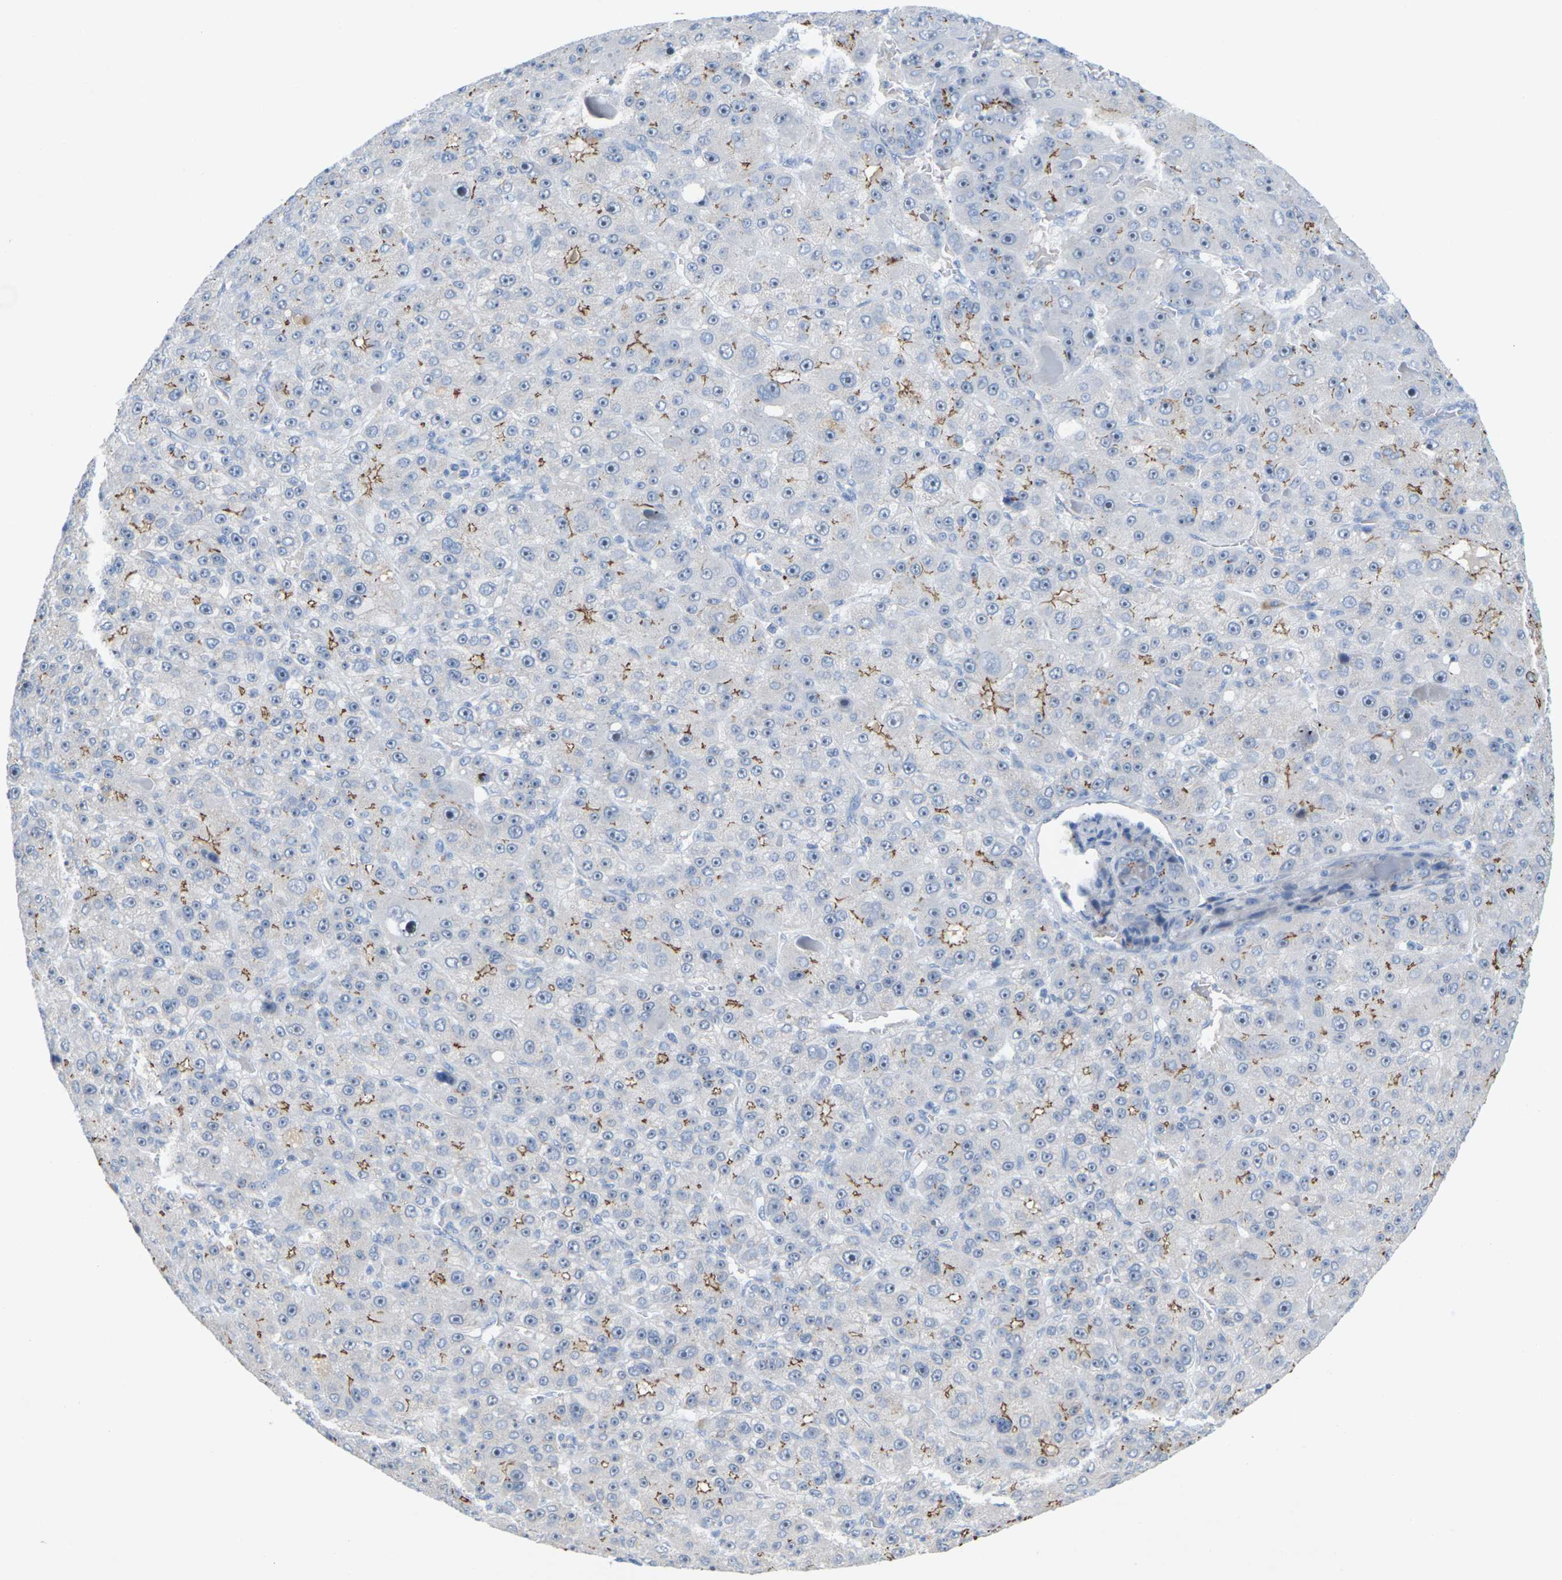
{"staining": {"intensity": "moderate", "quantity": "<25%", "location": "cytoplasmic/membranous"}, "tissue": "liver cancer", "cell_type": "Tumor cells", "image_type": "cancer", "snomed": [{"axis": "morphology", "description": "Carcinoma, Hepatocellular, NOS"}, {"axis": "topography", "description": "Liver"}], "caption": "Immunohistochemical staining of human liver hepatocellular carcinoma exhibits low levels of moderate cytoplasmic/membranous staining in approximately <25% of tumor cells.", "gene": "CLDN3", "patient": {"sex": "male", "age": 76}}